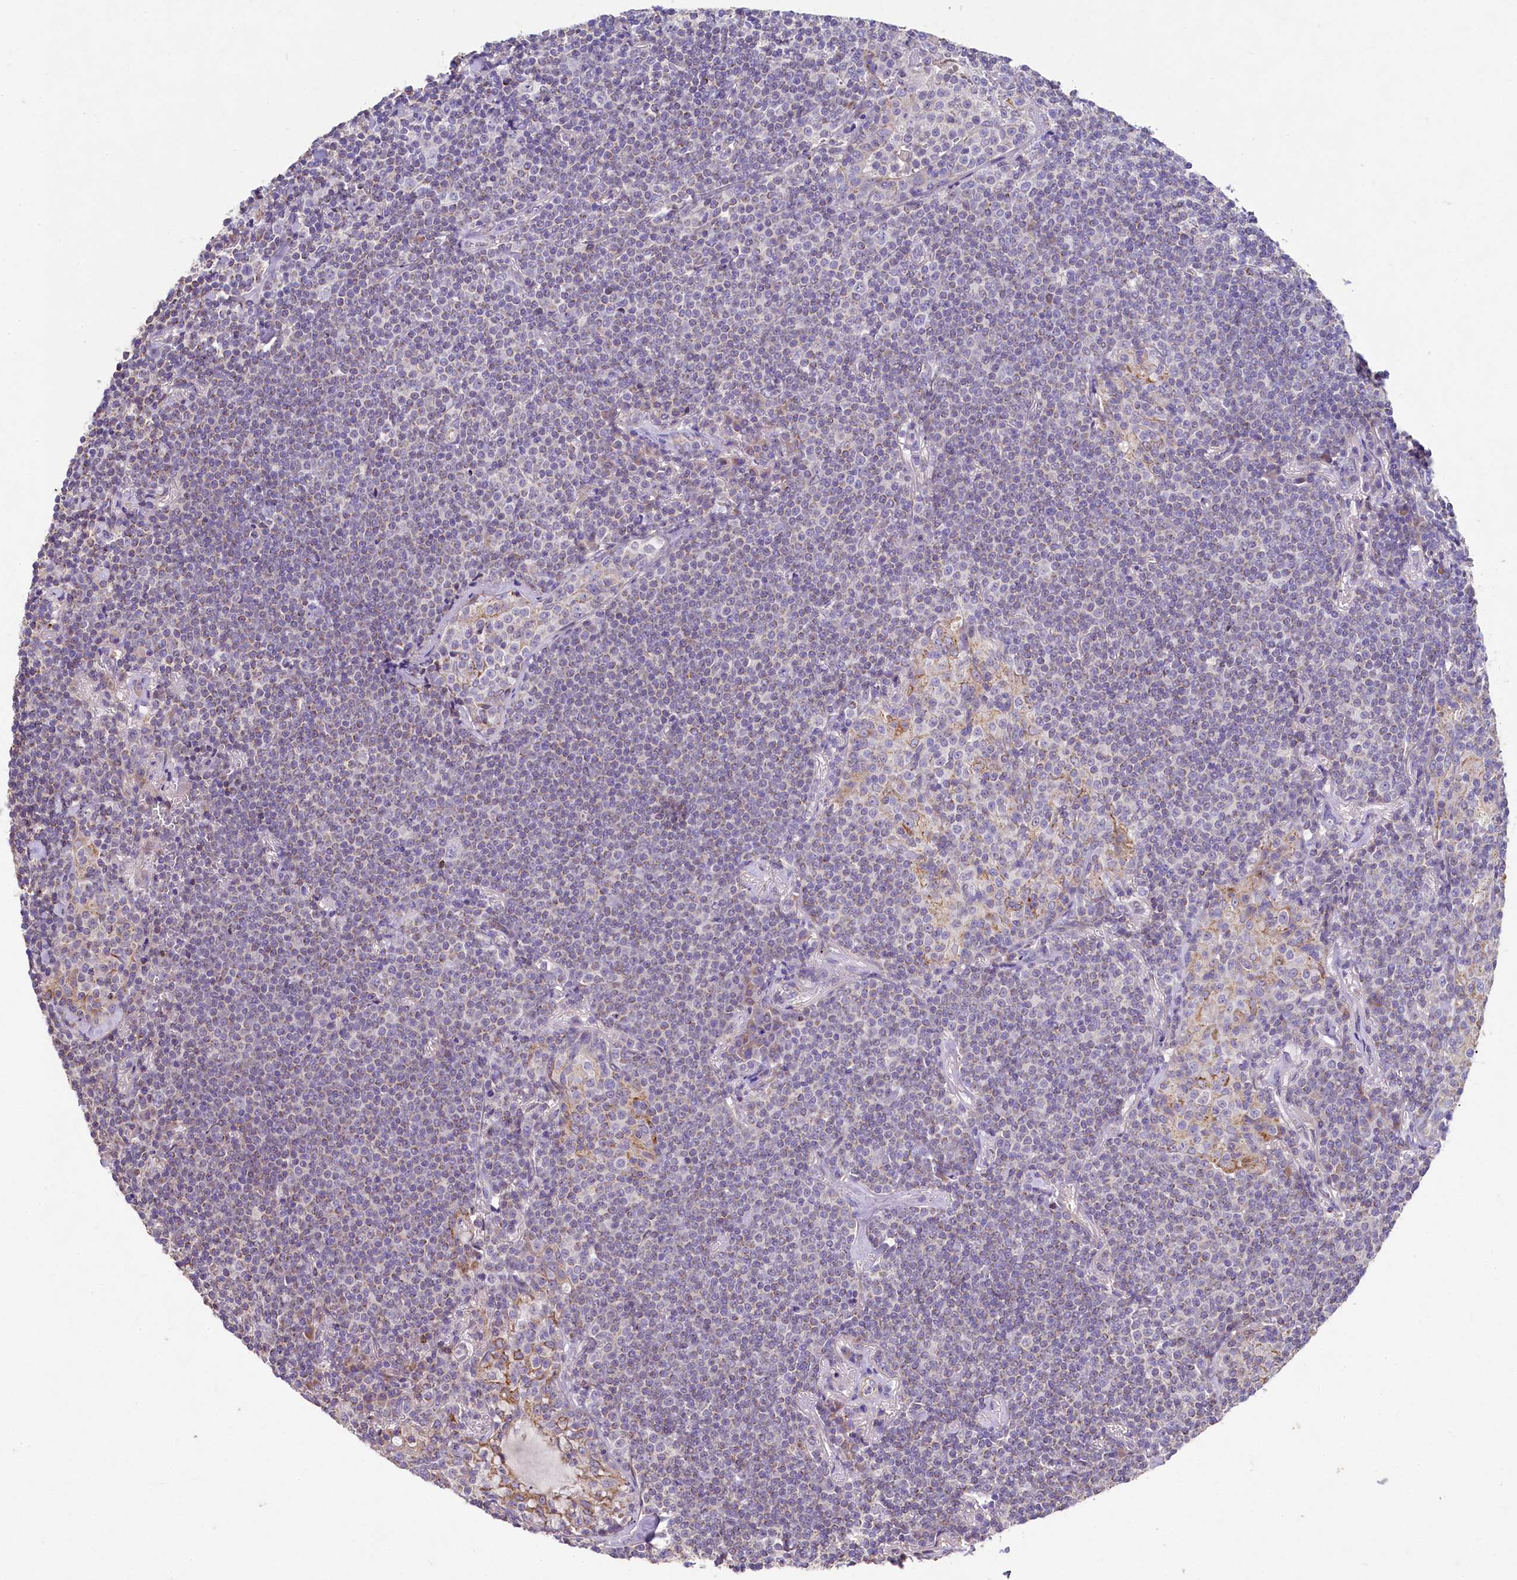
{"staining": {"intensity": "negative", "quantity": "none", "location": "none"}, "tissue": "lymphoma", "cell_type": "Tumor cells", "image_type": "cancer", "snomed": [{"axis": "morphology", "description": "Malignant lymphoma, non-Hodgkin's type, Low grade"}, {"axis": "topography", "description": "Lung"}], "caption": "This is an IHC histopathology image of human low-grade malignant lymphoma, non-Hodgkin's type. There is no expression in tumor cells.", "gene": "FXYD6", "patient": {"sex": "female", "age": 71}}